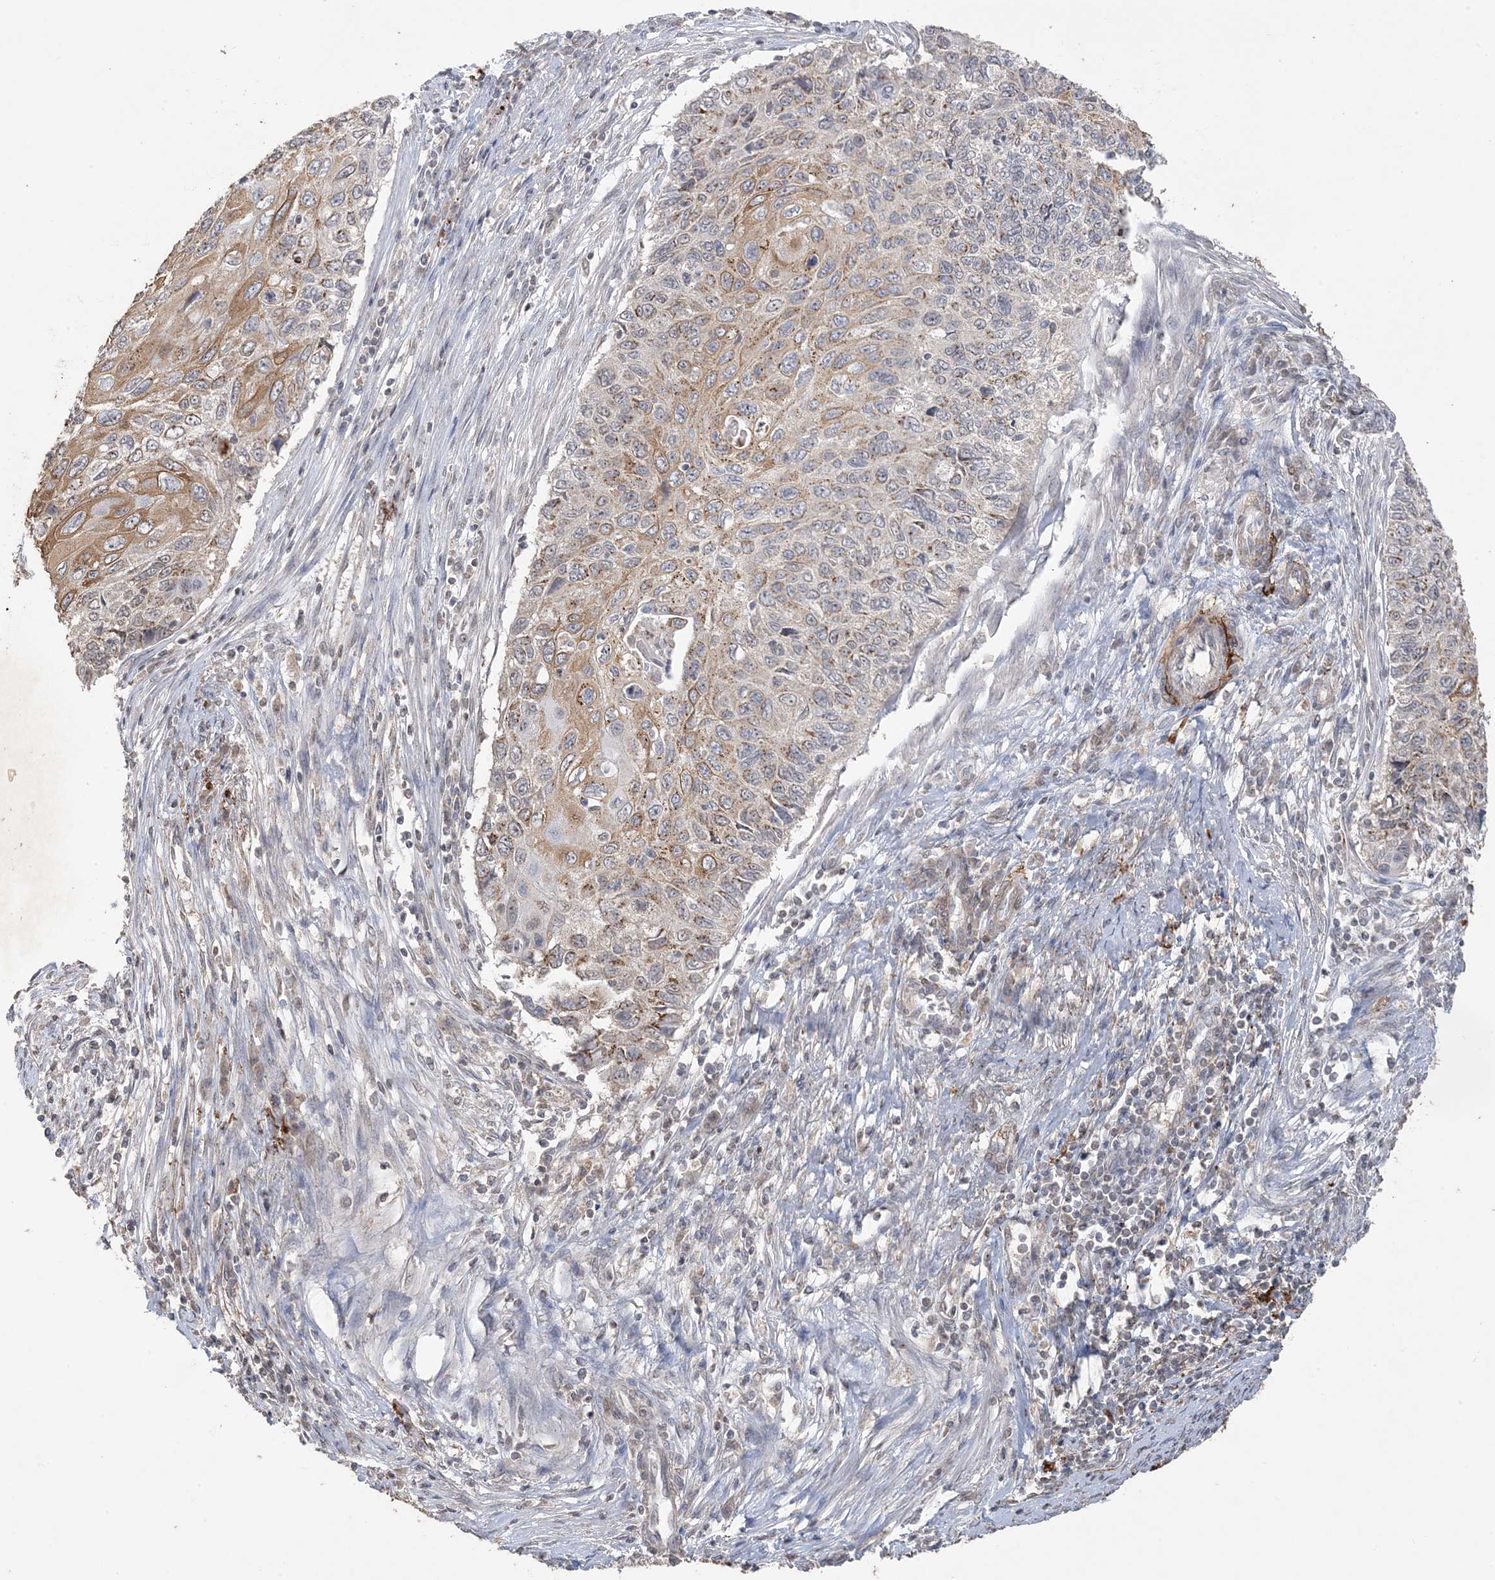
{"staining": {"intensity": "moderate", "quantity": "25%-75%", "location": "cytoplasmic/membranous"}, "tissue": "cervical cancer", "cell_type": "Tumor cells", "image_type": "cancer", "snomed": [{"axis": "morphology", "description": "Squamous cell carcinoma, NOS"}, {"axis": "topography", "description": "Cervix"}], "caption": "Immunohistochemical staining of human cervical cancer displays medium levels of moderate cytoplasmic/membranous expression in about 25%-75% of tumor cells. The protein is stained brown, and the nuclei are stained in blue (DAB (3,3'-diaminobenzidine) IHC with brightfield microscopy, high magnification).", "gene": "XRN1", "patient": {"sex": "female", "age": 70}}